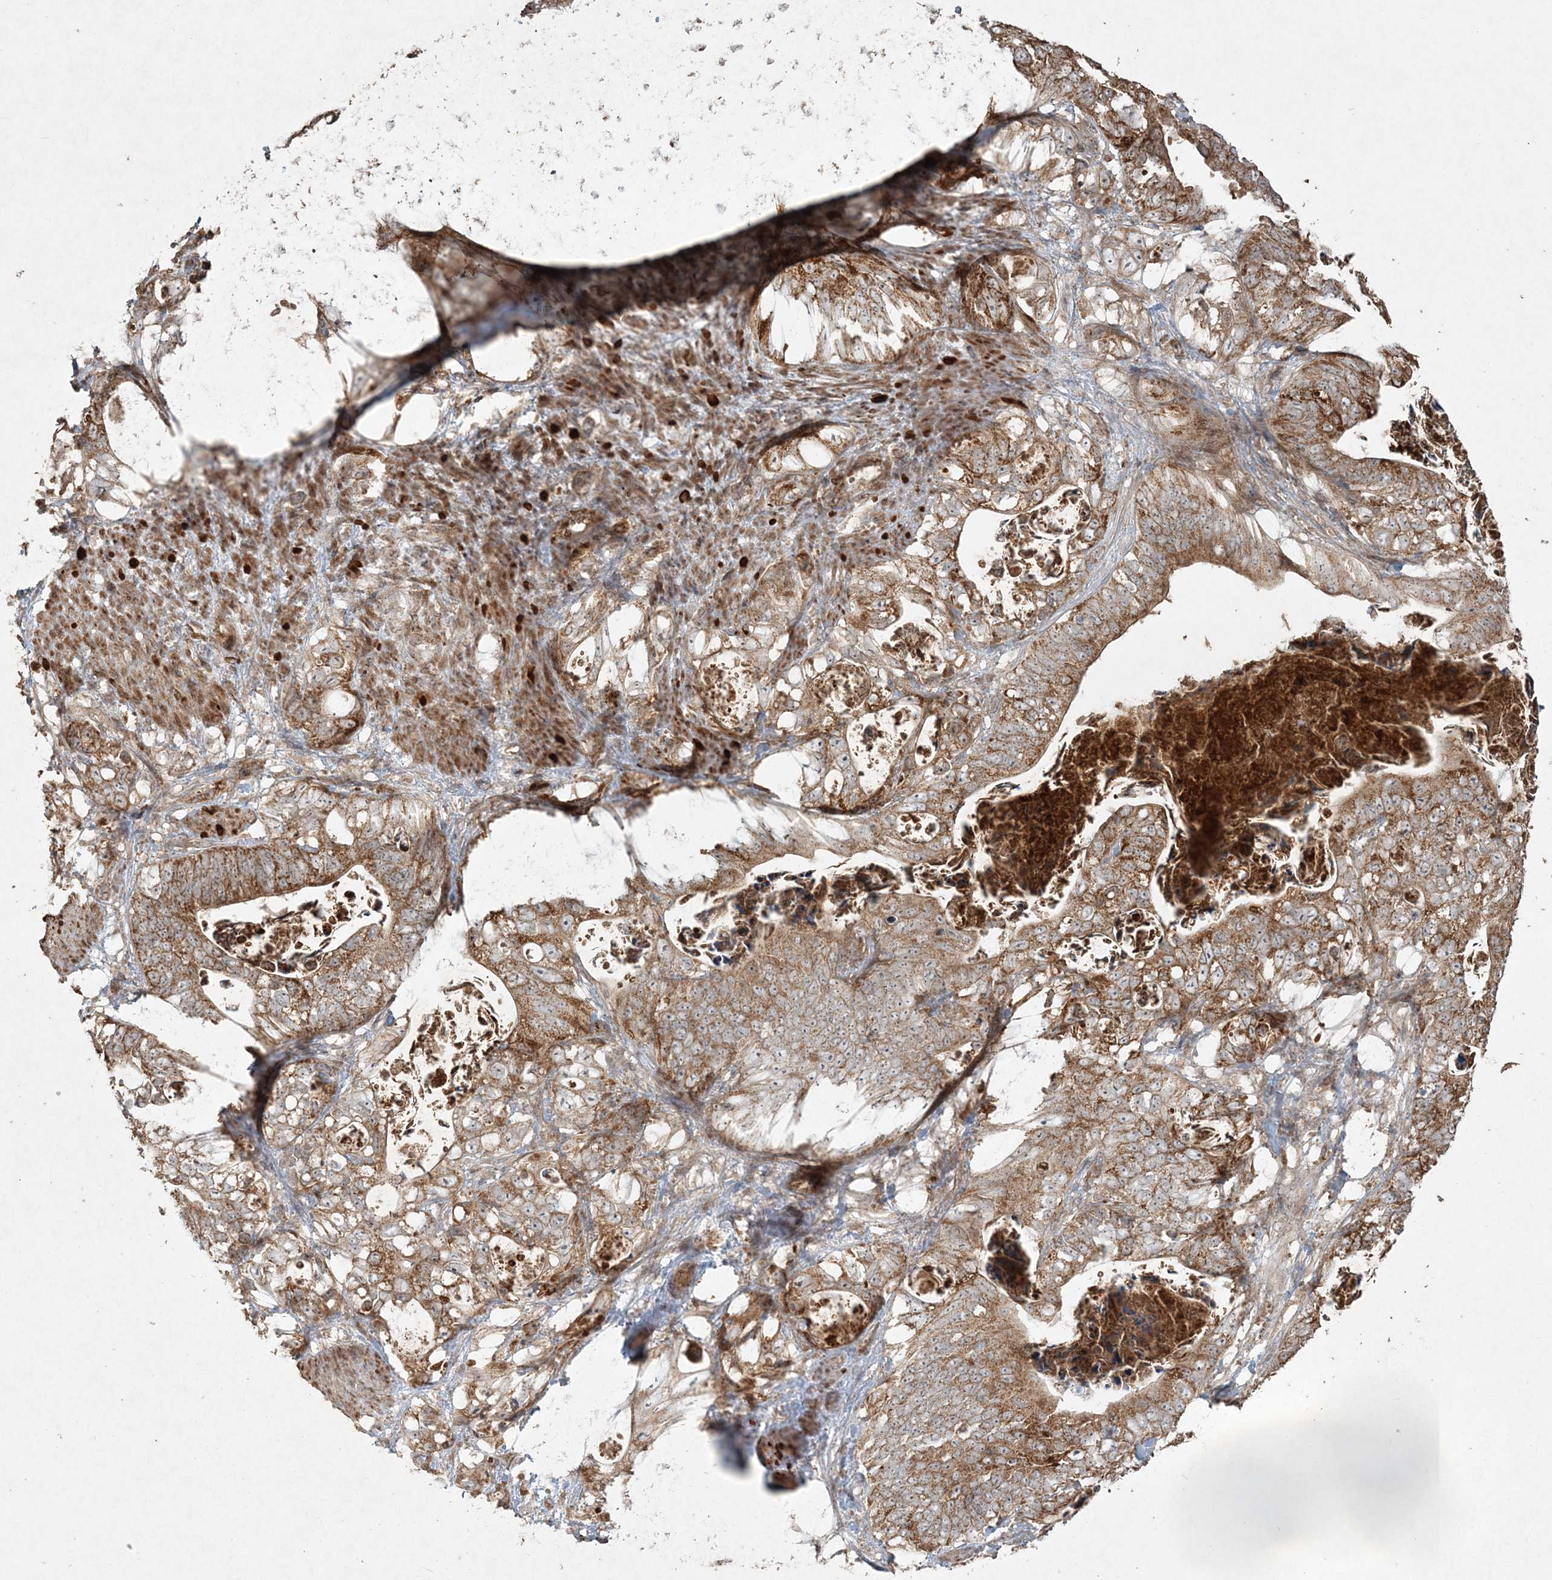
{"staining": {"intensity": "moderate", "quantity": ">75%", "location": "cytoplasmic/membranous"}, "tissue": "stomach cancer", "cell_type": "Tumor cells", "image_type": "cancer", "snomed": [{"axis": "morphology", "description": "Normal tissue, NOS"}, {"axis": "morphology", "description": "Adenocarcinoma, NOS"}, {"axis": "topography", "description": "Stomach"}], "caption": "Immunohistochemistry (IHC) histopathology image of neoplastic tissue: human stomach cancer stained using immunohistochemistry (IHC) displays medium levels of moderate protein expression localized specifically in the cytoplasmic/membranous of tumor cells, appearing as a cytoplasmic/membranous brown color.", "gene": "ANAPC16", "patient": {"sex": "female", "age": 89}}